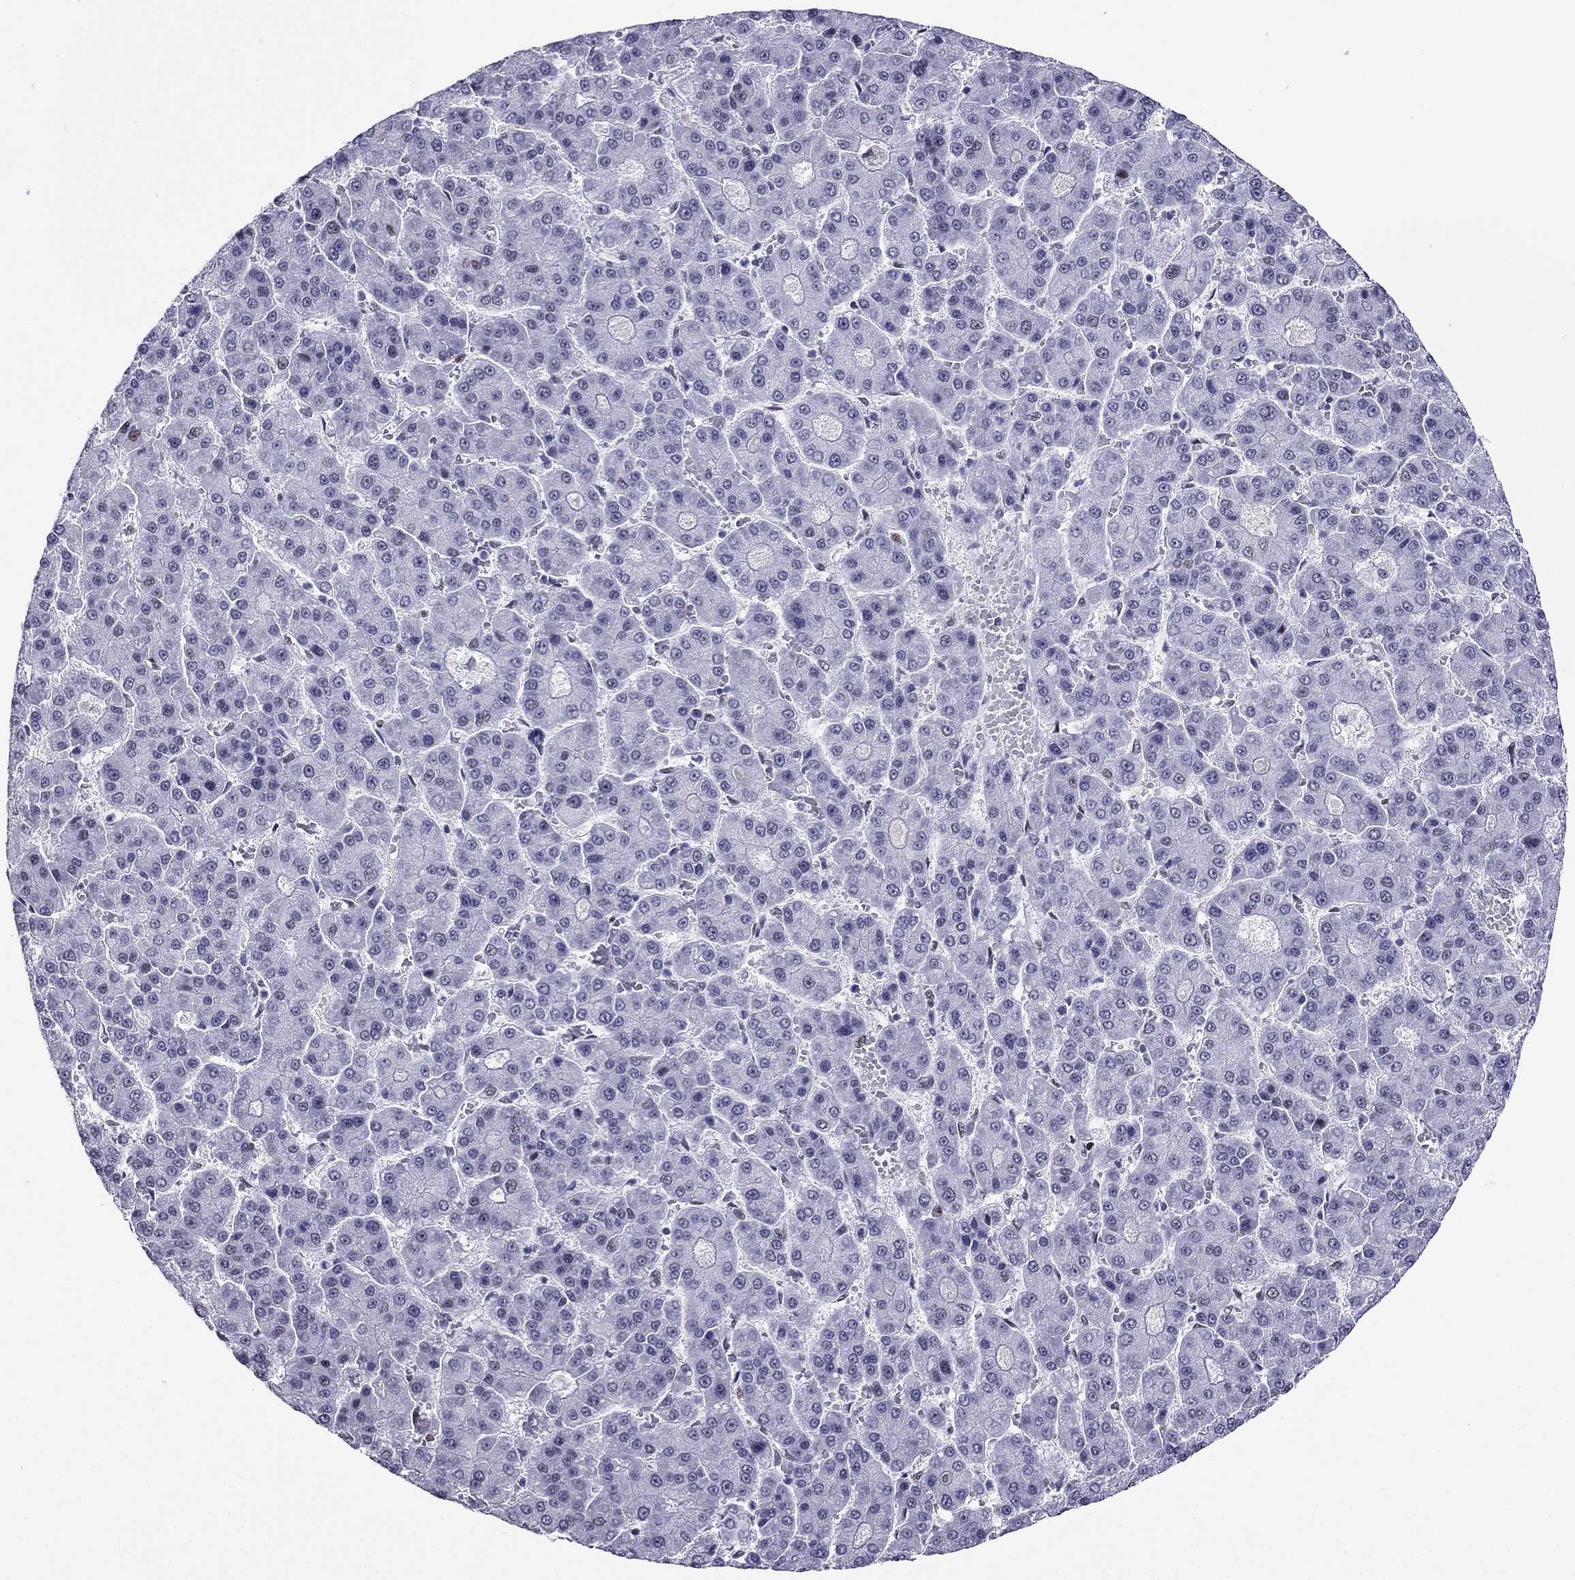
{"staining": {"intensity": "negative", "quantity": "none", "location": "none"}, "tissue": "liver cancer", "cell_type": "Tumor cells", "image_type": "cancer", "snomed": [{"axis": "morphology", "description": "Carcinoma, Hepatocellular, NOS"}, {"axis": "topography", "description": "Liver"}], "caption": "A histopathology image of liver cancer (hepatocellular carcinoma) stained for a protein displays no brown staining in tumor cells.", "gene": "PPM1G", "patient": {"sex": "male", "age": 70}}